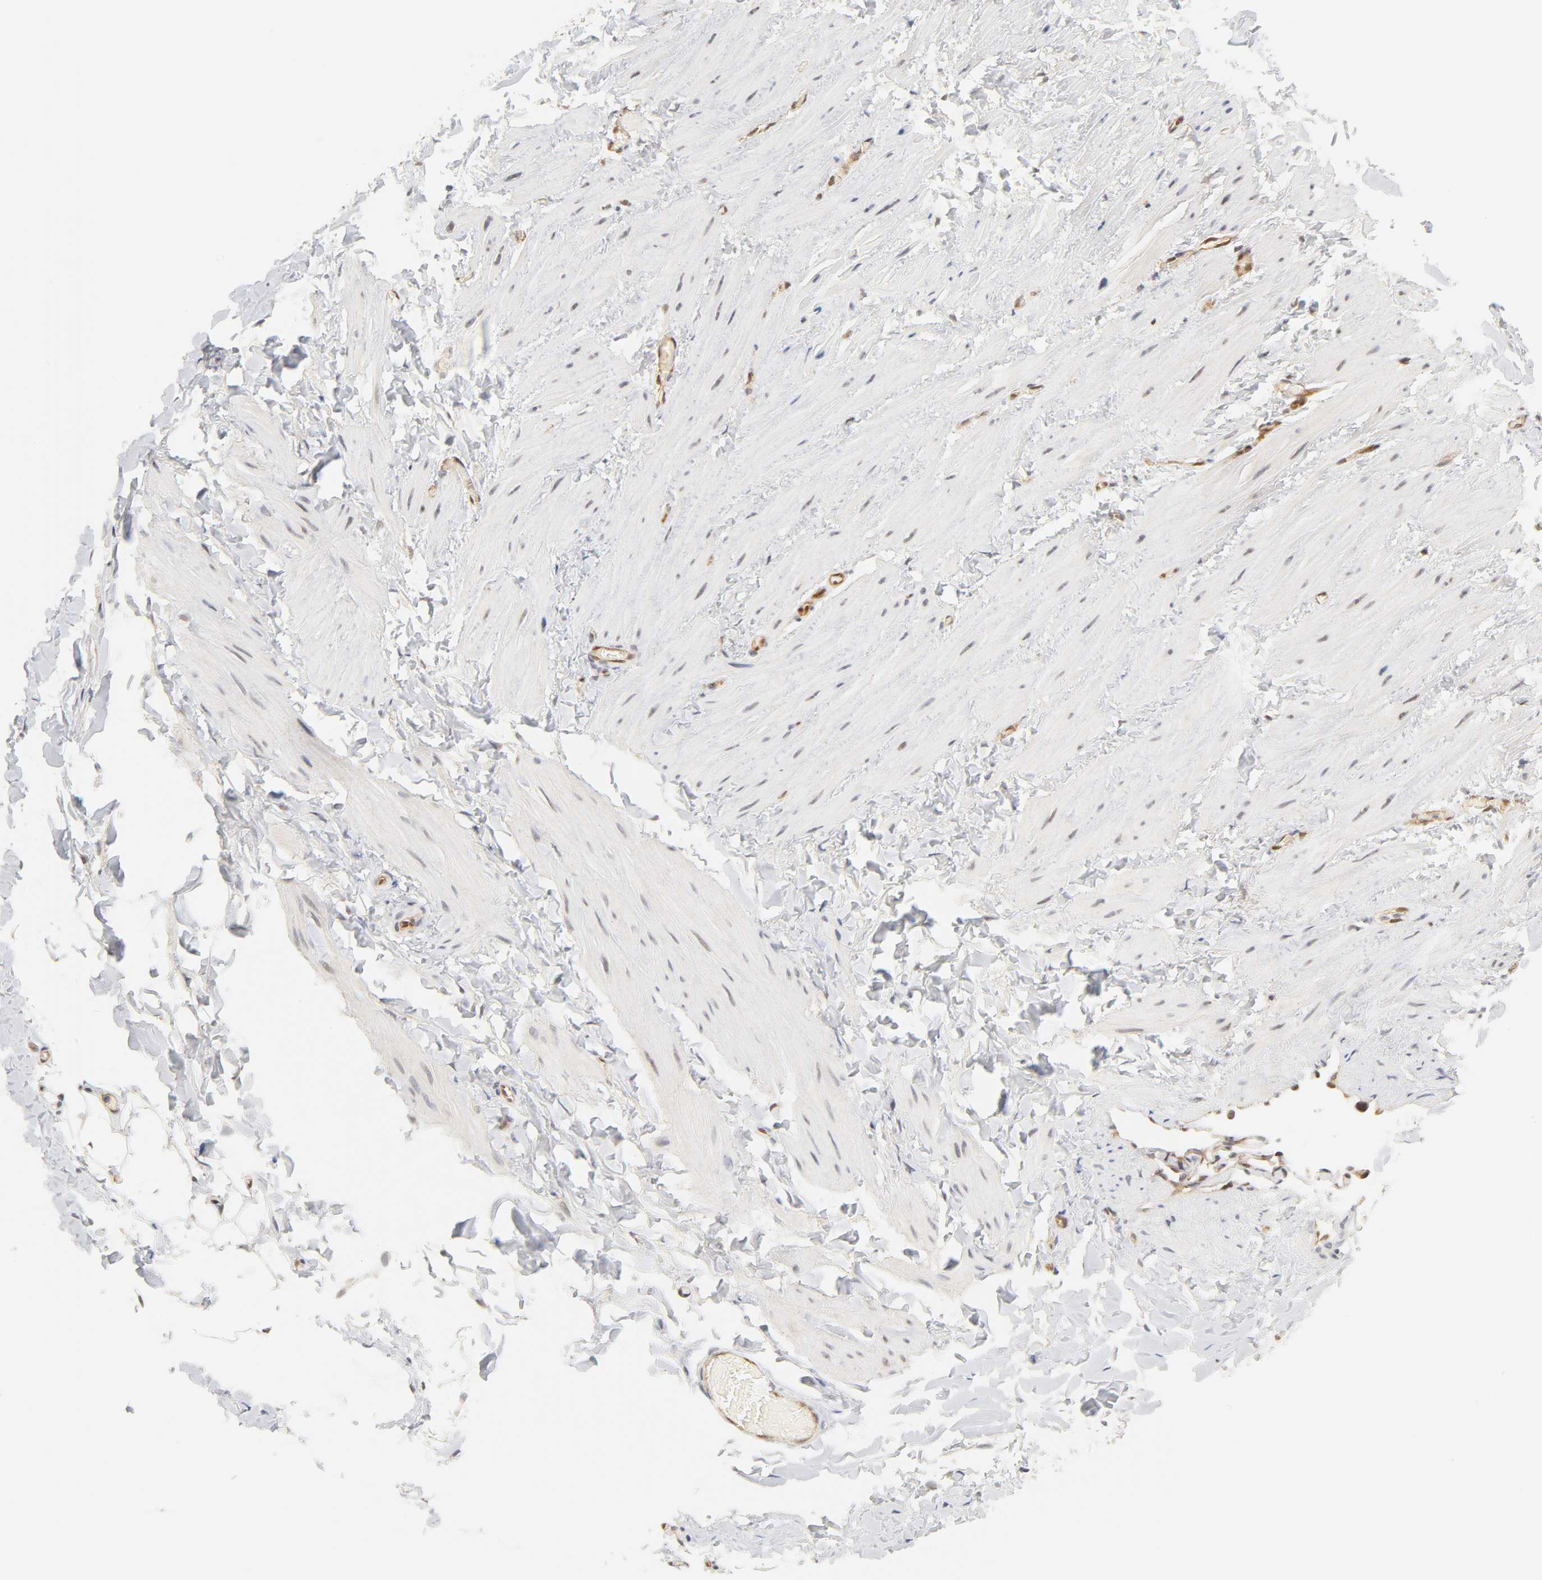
{"staining": {"intensity": "negative", "quantity": "none", "location": "none"}, "tissue": "soft tissue", "cell_type": "Fibroblasts", "image_type": "normal", "snomed": [{"axis": "morphology", "description": "Normal tissue, NOS"}, {"axis": "topography", "description": "Soft tissue"}], "caption": "Fibroblasts show no significant positivity in unremarkable soft tissue. (Stains: DAB (3,3'-diaminobenzidine) immunohistochemistry with hematoxylin counter stain, Microscopy: brightfield microscopy at high magnification).", "gene": "CDC37", "patient": {"sex": "male", "age": 26}}